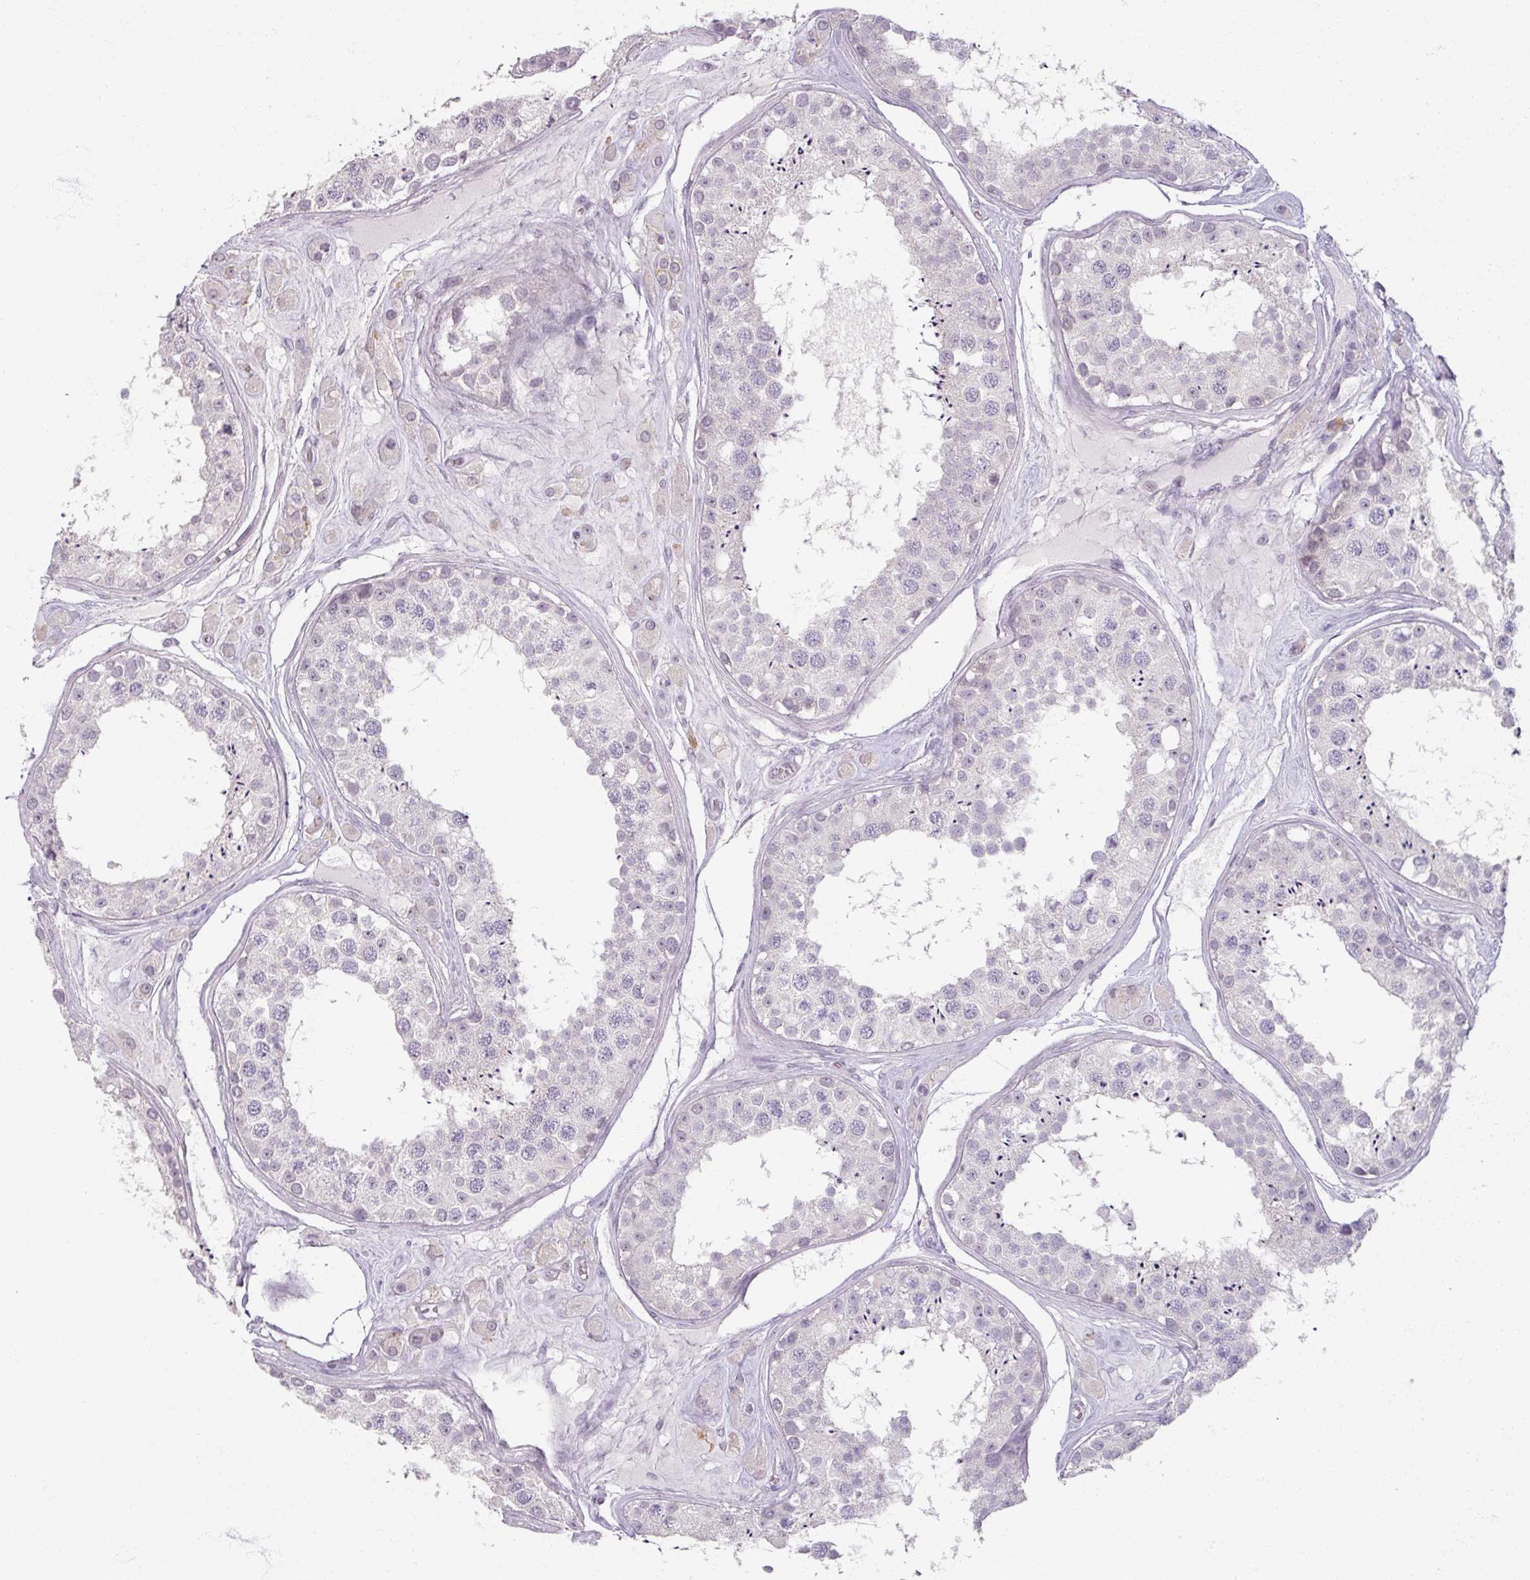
{"staining": {"intensity": "weak", "quantity": "<25%", "location": "cytoplasmic/membranous"}, "tissue": "testis", "cell_type": "Cells in seminiferous ducts", "image_type": "normal", "snomed": [{"axis": "morphology", "description": "Normal tissue, NOS"}, {"axis": "topography", "description": "Testis"}], "caption": "Immunohistochemical staining of unremarkable testis exhibits no significant expression in cells in seminiferous ducts. Nuclei are stained in blue.", "gene": "SOX11", "patient": {"sex": "male", "age": 25}}